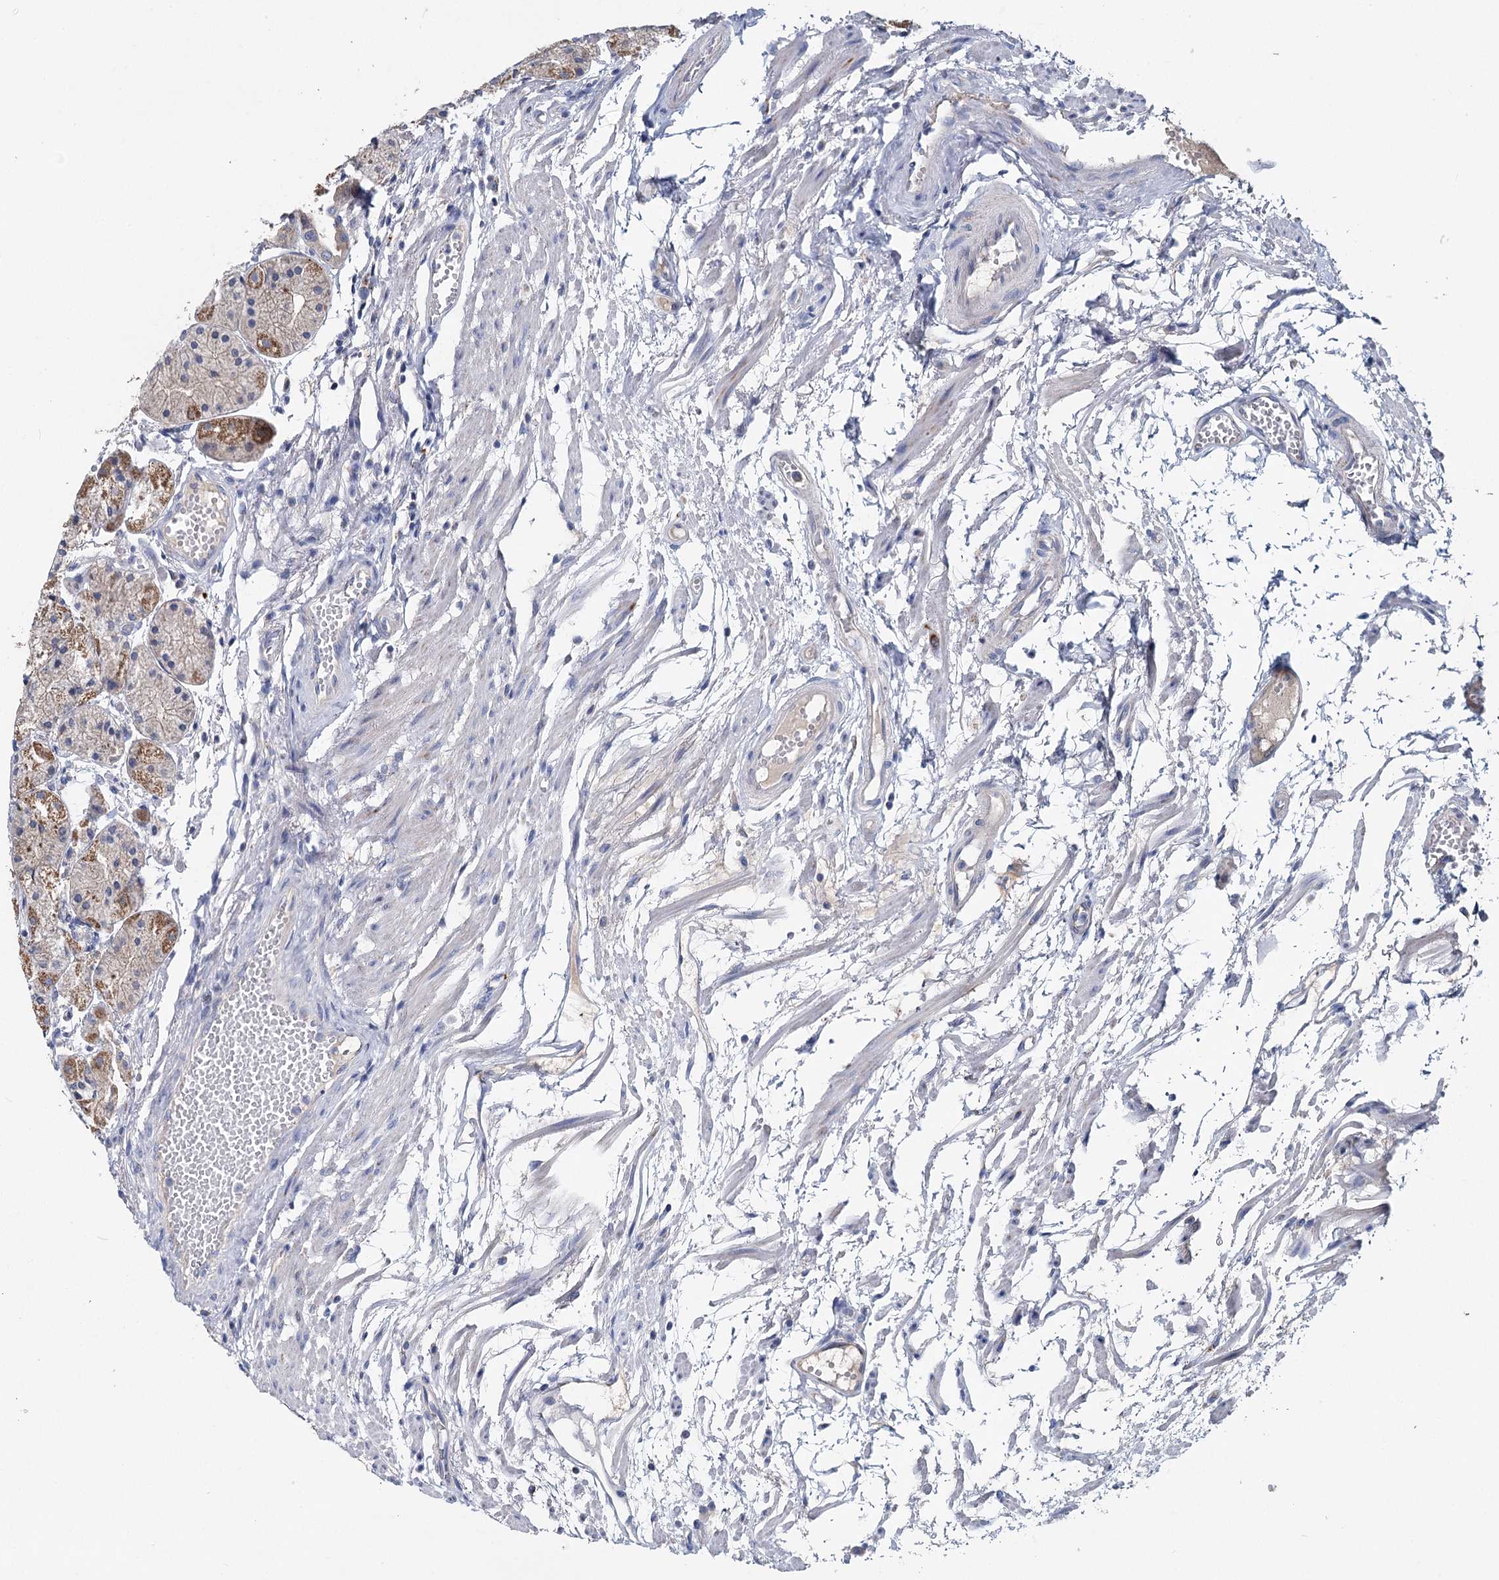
{"staining": {"intensity": "moderate", "quantity": "<25%", "location": "cytoplasmic/membranous"}, "tissue": "stomach", "cell_type": "Glandular cells", "image_type": "normal", "snomed": [{"axis": "morphology", "description": "Normal tissue, NOS"}, {"axis": "topography", "description": "Stomach, upper"}], "caption": "IHC micrograph of unremarkable human stomach stained for a protein (brown), which exhibits low levels of moderate cytoplasmic/membranous expression in approximately <25% of glandular cells.", "gene": "ANKRD16", "patient": {"sex": "male", "age": 72}}